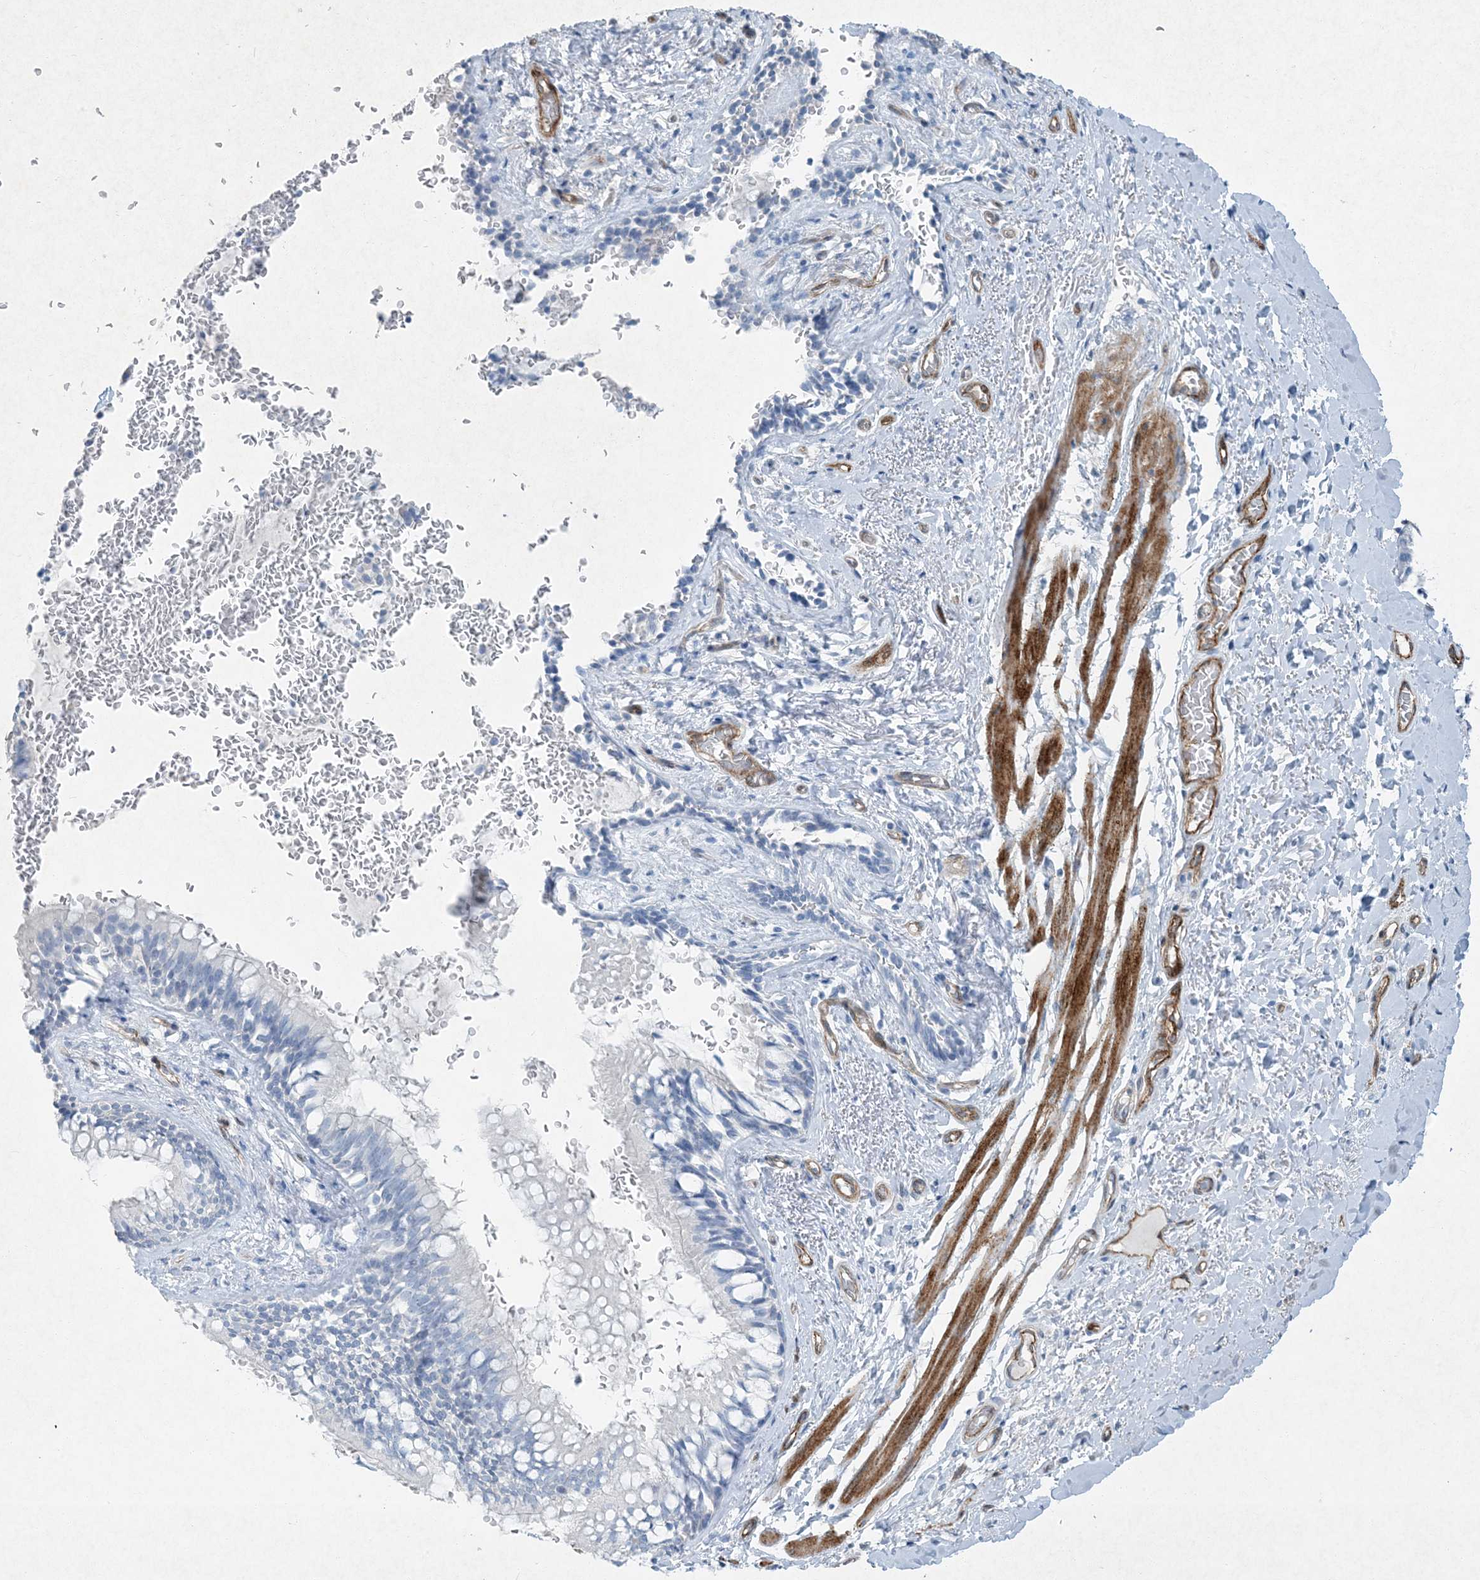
{"staining": {"intensity": "negative", "quantity": "none", "location": "none"}, "tissue": "bronchus", "cell_type": "Respiratory epithelial cells", "image_type": "normal", "snomed": [{"axis": "morphology", "description": "Normal tissue, NOS"}, {"axis": "topography", "description": "Cartilage tissue"}, {"axis": "topography", "description": "Bronchus"}], "caption": "This is an immunohistochemistry (IHC) micrograph of benign bronchus. There is no positivity in respiratory epithelial cells.", "gene": "PGM5", "patient": {"sex": "female", "age": 36}}